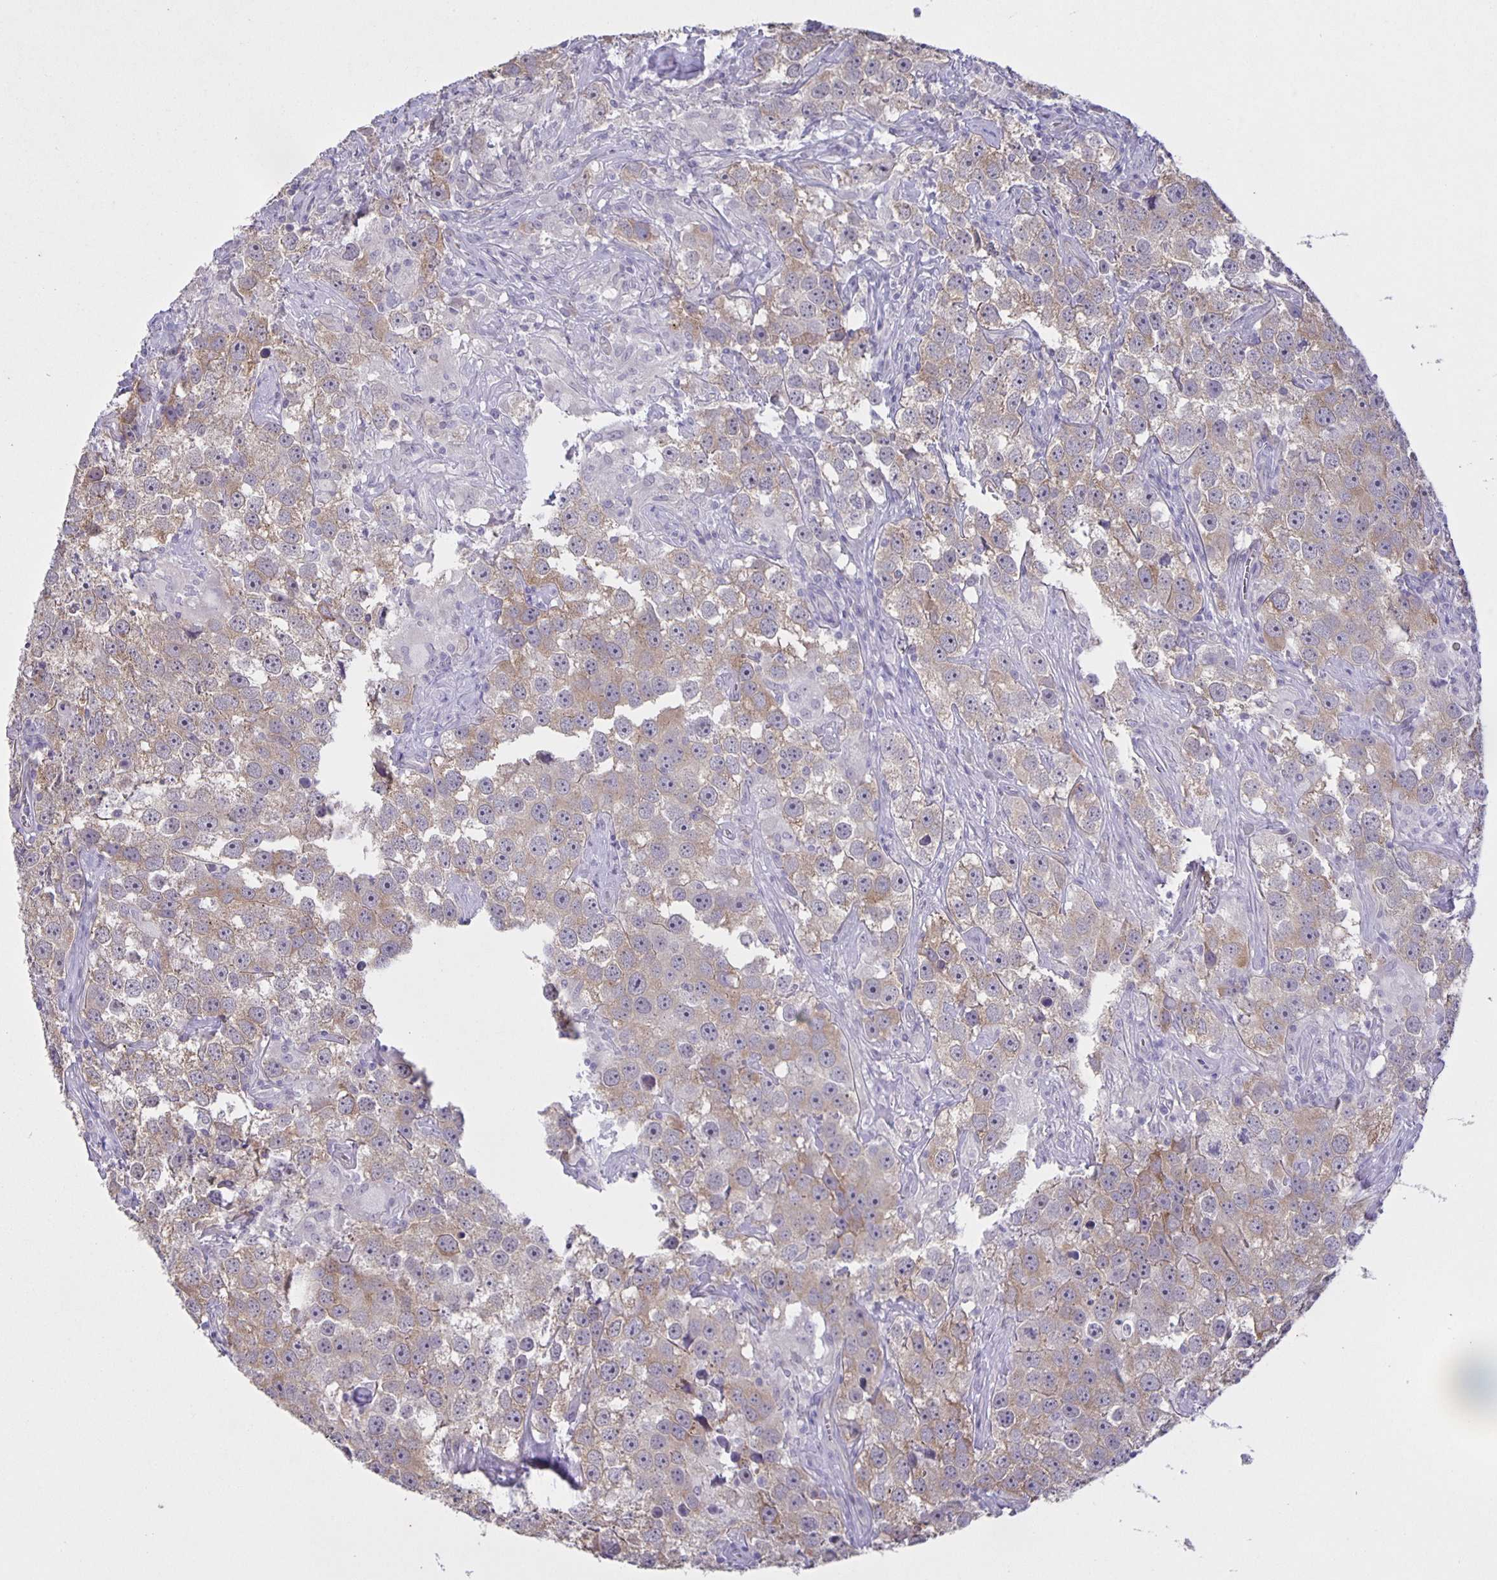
{"staining": {"intensity": "weak", "quantity": "25%-75%", "location": "cytoplasmic/membranous"}, "tissue": "testis cancer", "cell_type": "Tumor cells", "image_type": "cancer", "snomed": [{"axis": "morphology", "description": "Seminoma, NOS"}, {"axis": "topography", "description": "Testis"}], "caption": "This micrograph exhibits immunohistochemistry (IHC) staining of testis cancer, with low weak cytoplasmic/membranous expression in approximately 25%-75% of tumor cells.", "gene": "SRCIN1", "patient": {"sex": "male", "age": 49}}